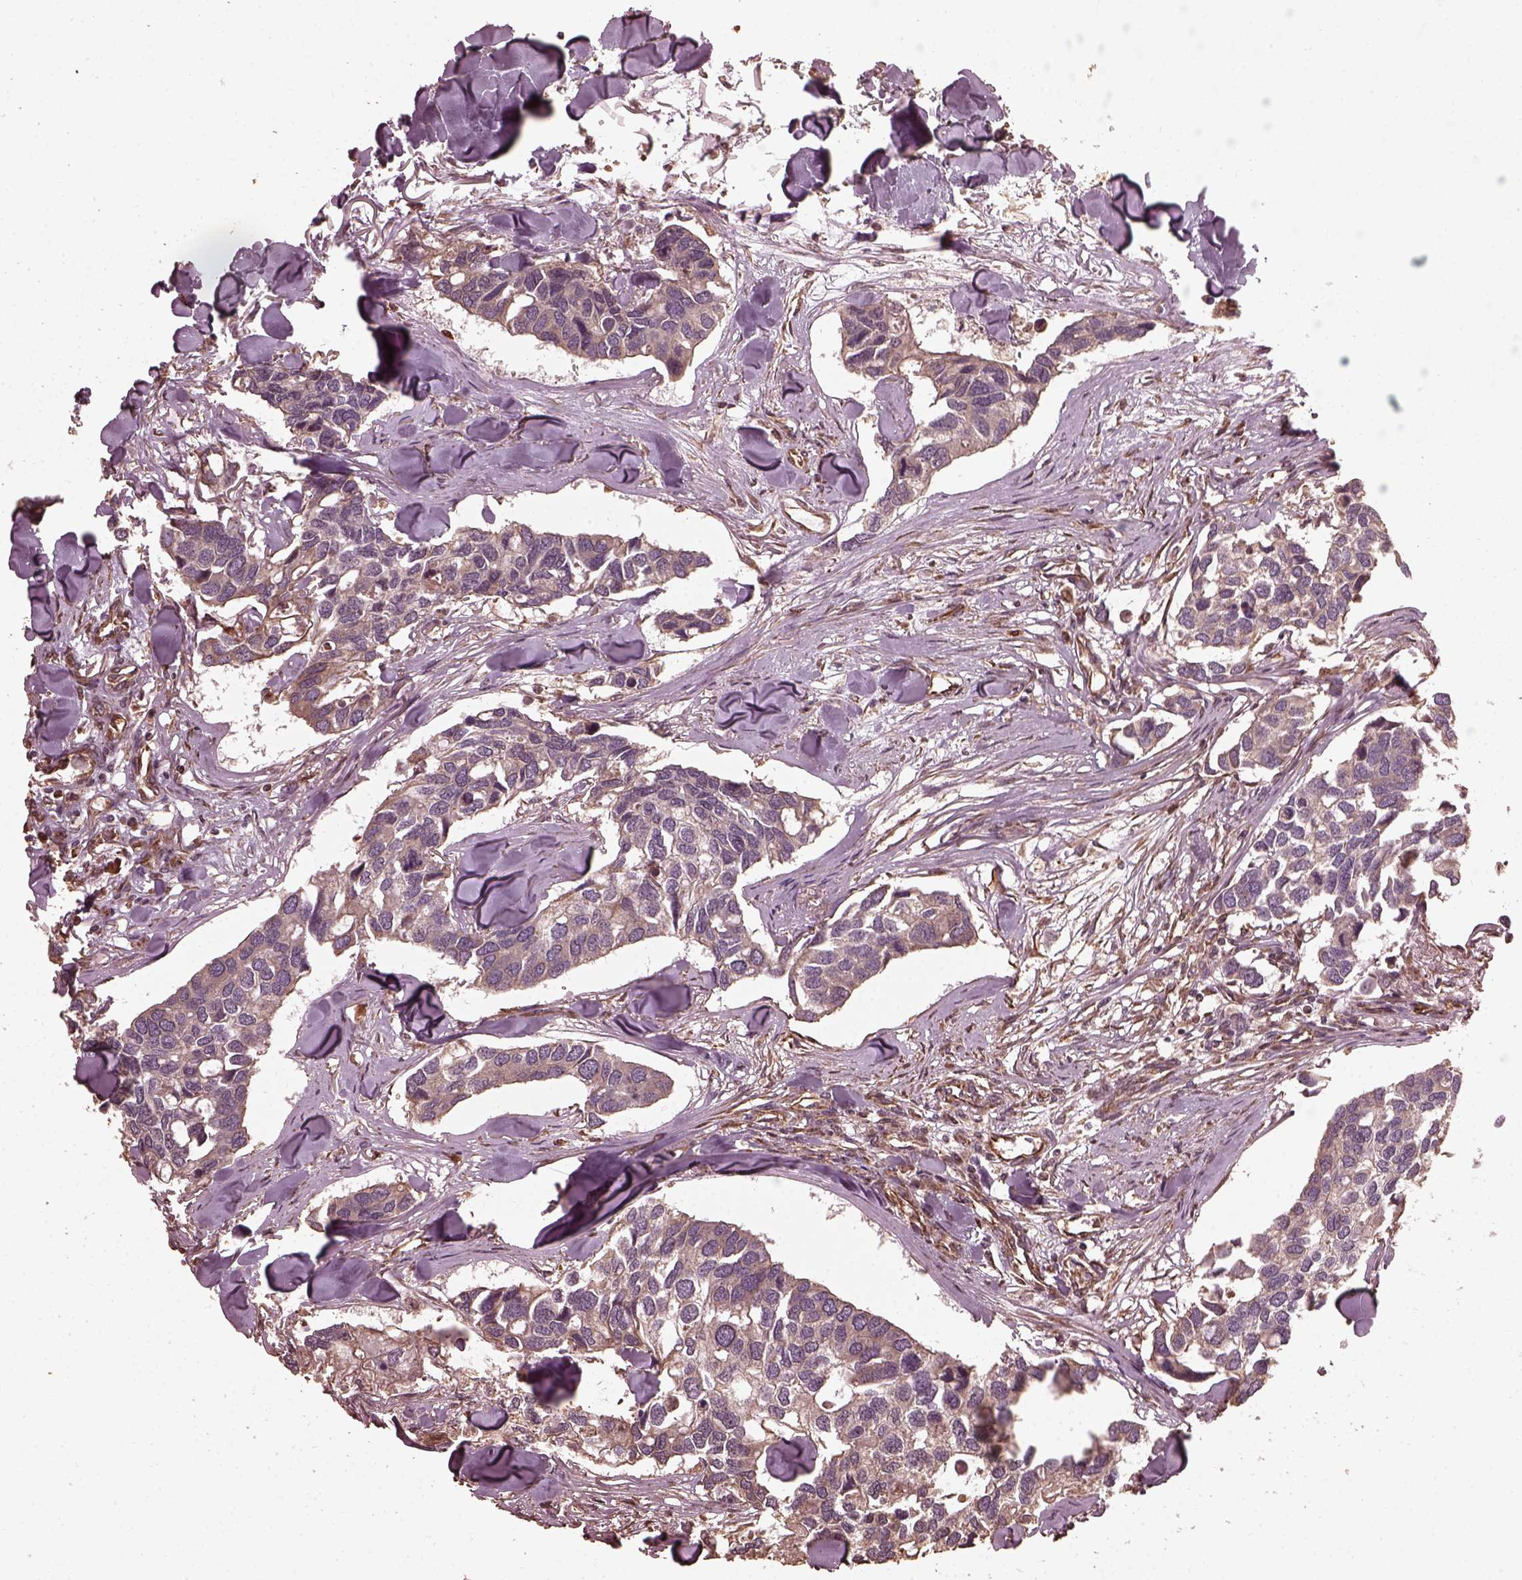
{"staining": {"intensity": "weak", "quantity": "25%-75%", "location": "cytoplasmic/membranous"}, "tissue": "breast cancer", "cell_type": "Tumor cells", "image_type": "cancer", "snomed": [{"axis": "morphology", "description": "Duct carcinoma"}, {"axis": "topography", "description": "Breast"}], "caption": "Weak cytoplasmic/membranous protein staining is appreciated in approximately 25%-75% of tumor cells in invasive ductal carcinoma (breast). (DAB = brown stain, brightfield microscopy at high magnification).", "gene": "GTPBP1", "patient": {"sex": "female", "age": 83}}